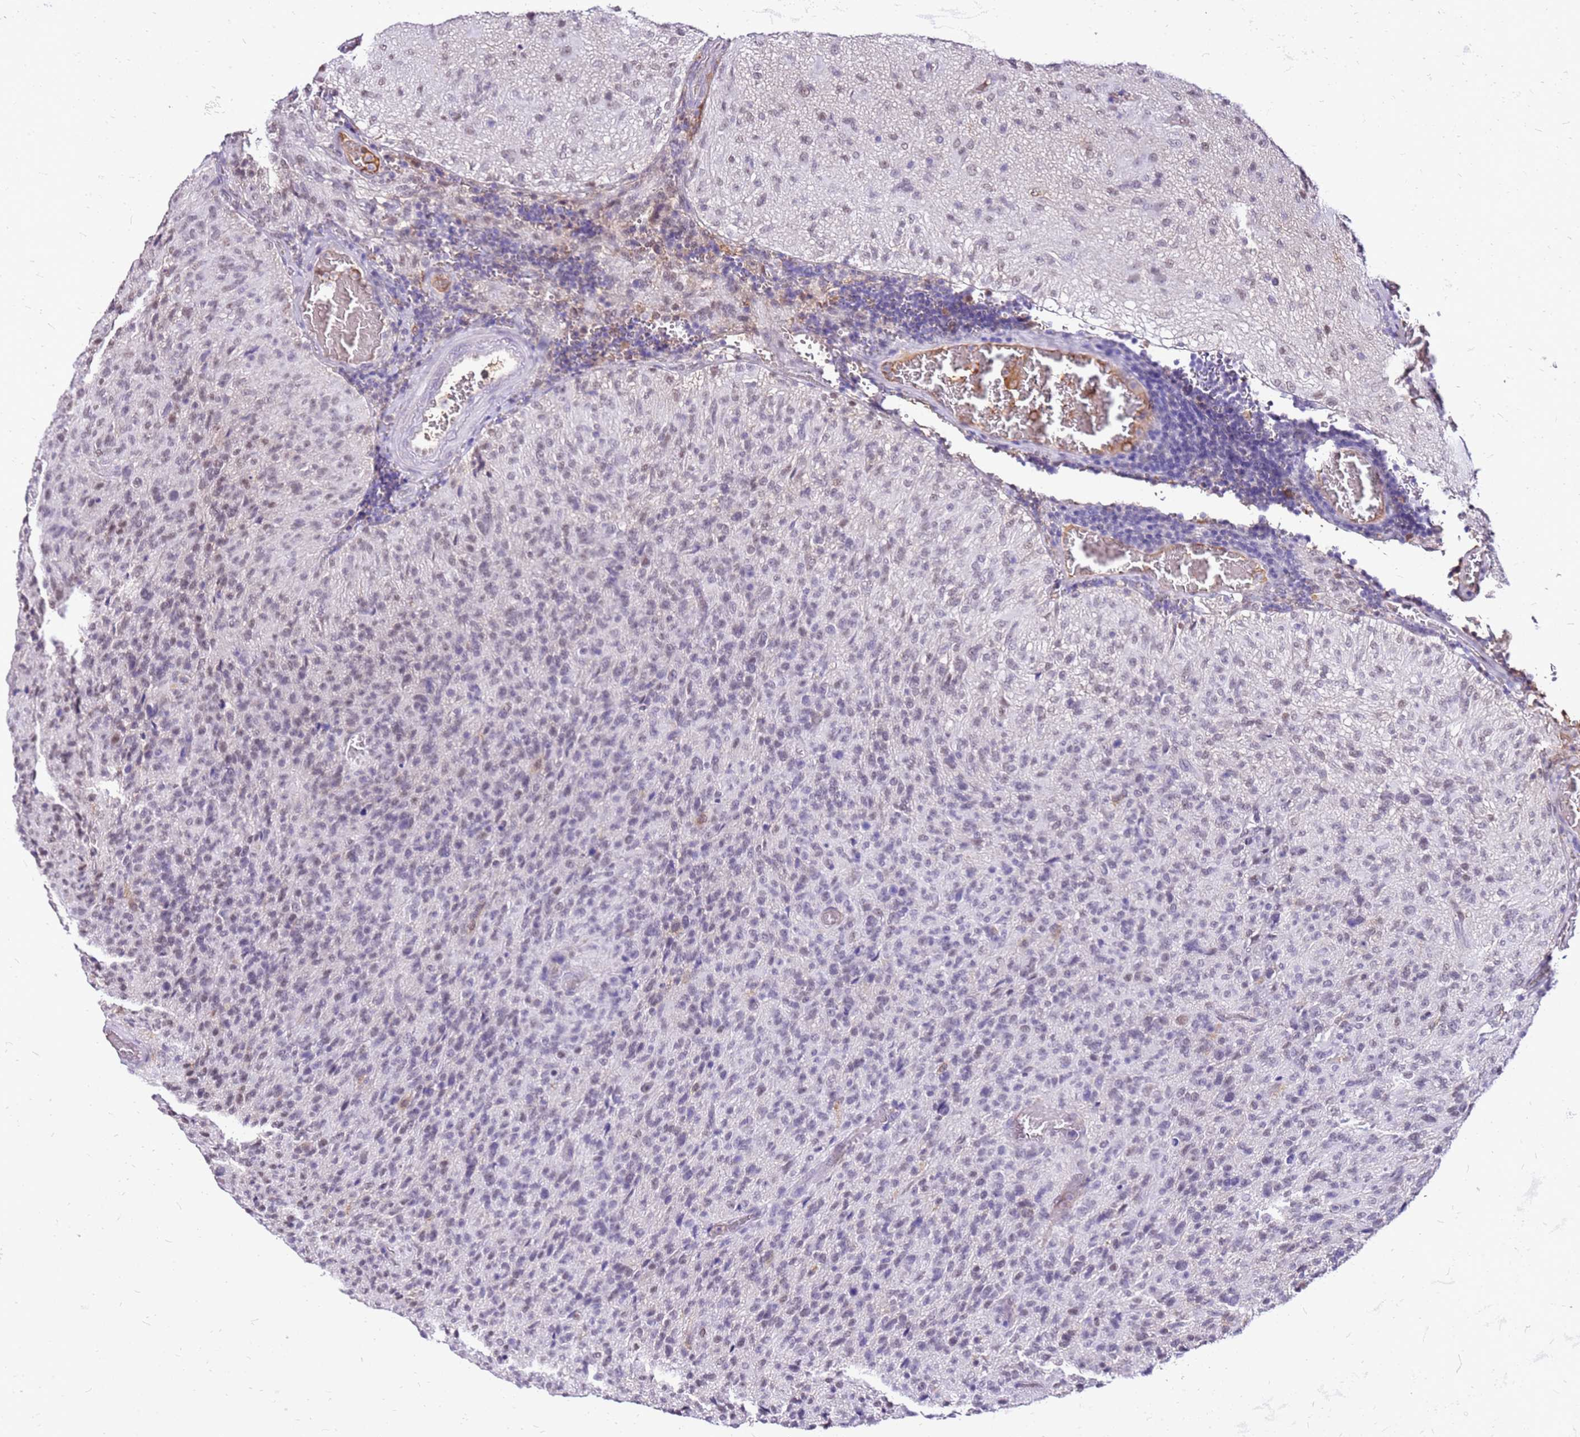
{"staining": {"intensity": "negative", "quantity": "none", "location": "none"}, "tissue": "glioma", "cell_type": "Tumor cells", "image_type": "cancer", "snomed": [{"axis": "morphology", "description": "Glioma, malignant, High grade"}, {"axis": "topography", "description": "Brain"}], "caption": "This is a histopathology image of immunohistochemistry (IHC) staining of malignant glioma (high-grade), which shows no staining in tumor cells.", "gene": "ALDH1A3", "patient": {"sex": "female", "age": 57}}